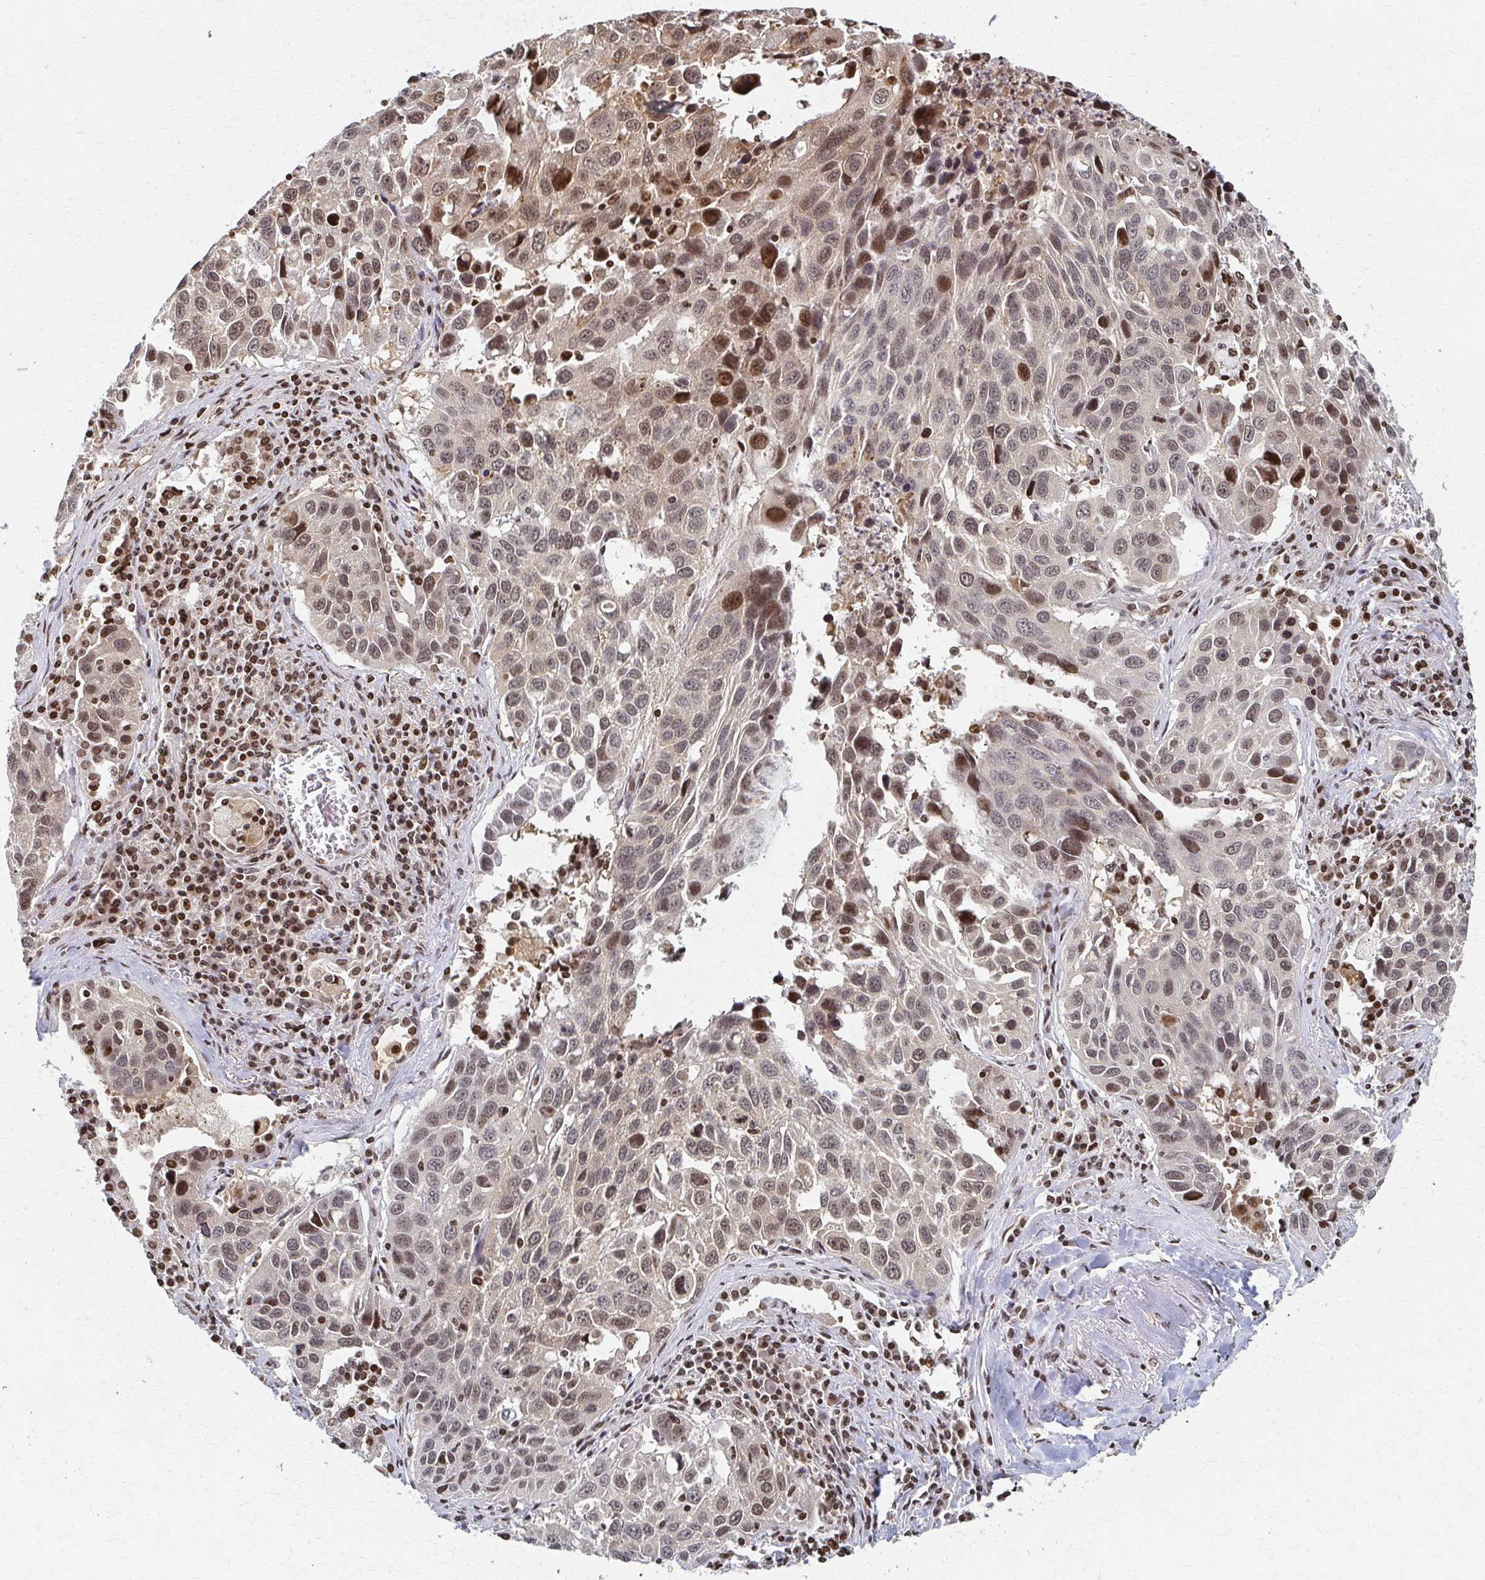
{"staining": {"intensity": "weak", "quantity": "<25%", "location": "nuclear"}, "tissue": "lung cancer", "cell_type": "Tumor cells", "image_type": "cancer", "snomed": [{"axis": "morphology", "description": "Squamous cell carcinoma, NOS"}, {"axis": "topography", "description": "Lung"}], "caption": "Tumor cells are negative for brown protein staining in squamous cell carcinoma (lung). The staining is performed using DAB brown chromogen with nuclei counter-stained in using hematoxylin.", "gene": "PSMD7", "patient": {"sex": "female", "age": 61}}